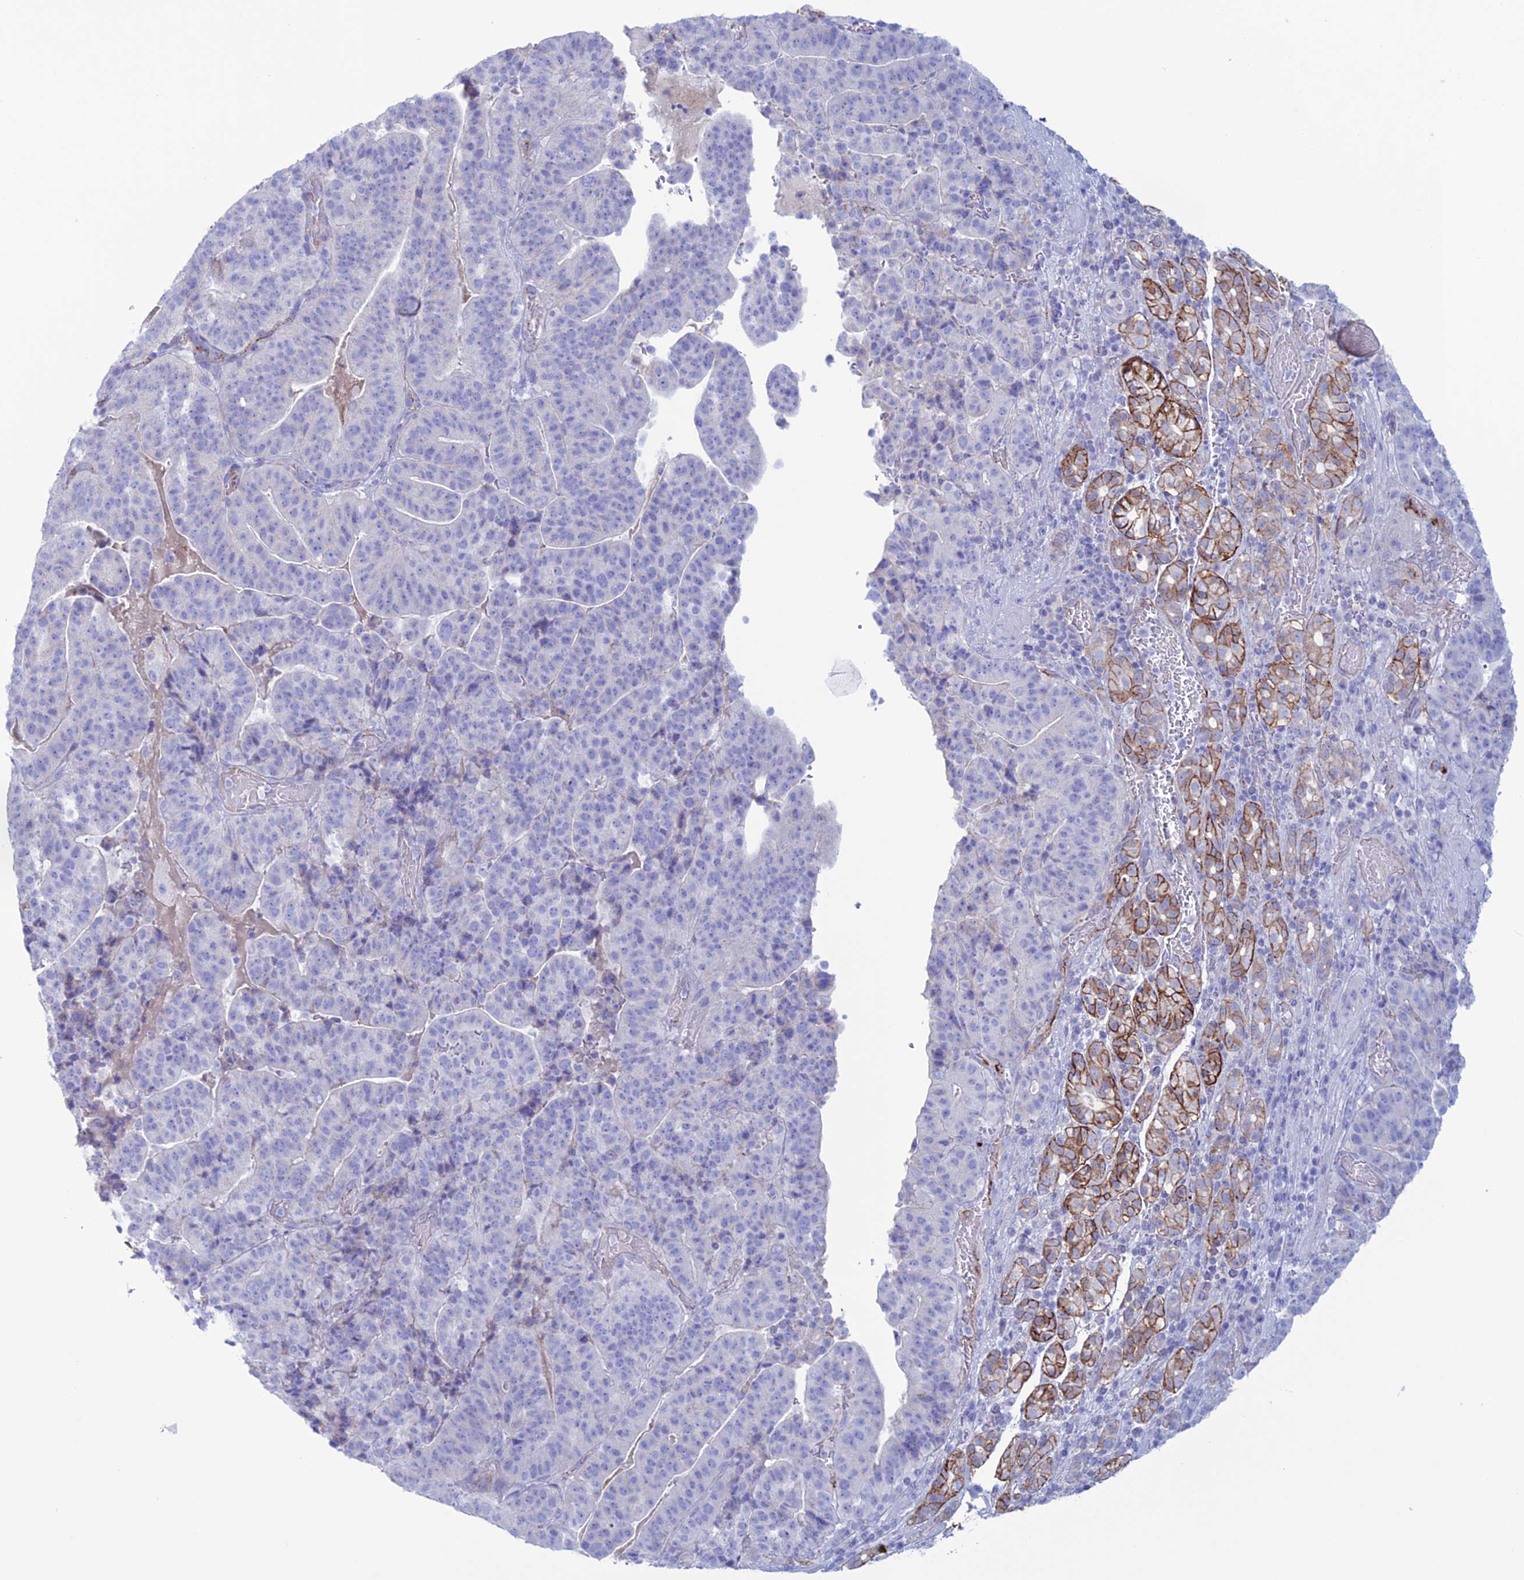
{"staining": {"intensity": "negative", "quantity": "none", "location": "none"}, "tissue": "stomach cancer", "cell_type": "Tumor cells", "image_type": "cancer", "snomed": [{"axis": "morphology", "description": "Adenocarcinoma, NOS"}, {"axis": "topography", "description": "Stomach"}], "caption": "Immunohistochemistry of human stomach adenocarcinoma demonstrates no positivity in tumor cells.", "gene": "CDC42EP5", "patient": {"sex": "male", "age": 48}}